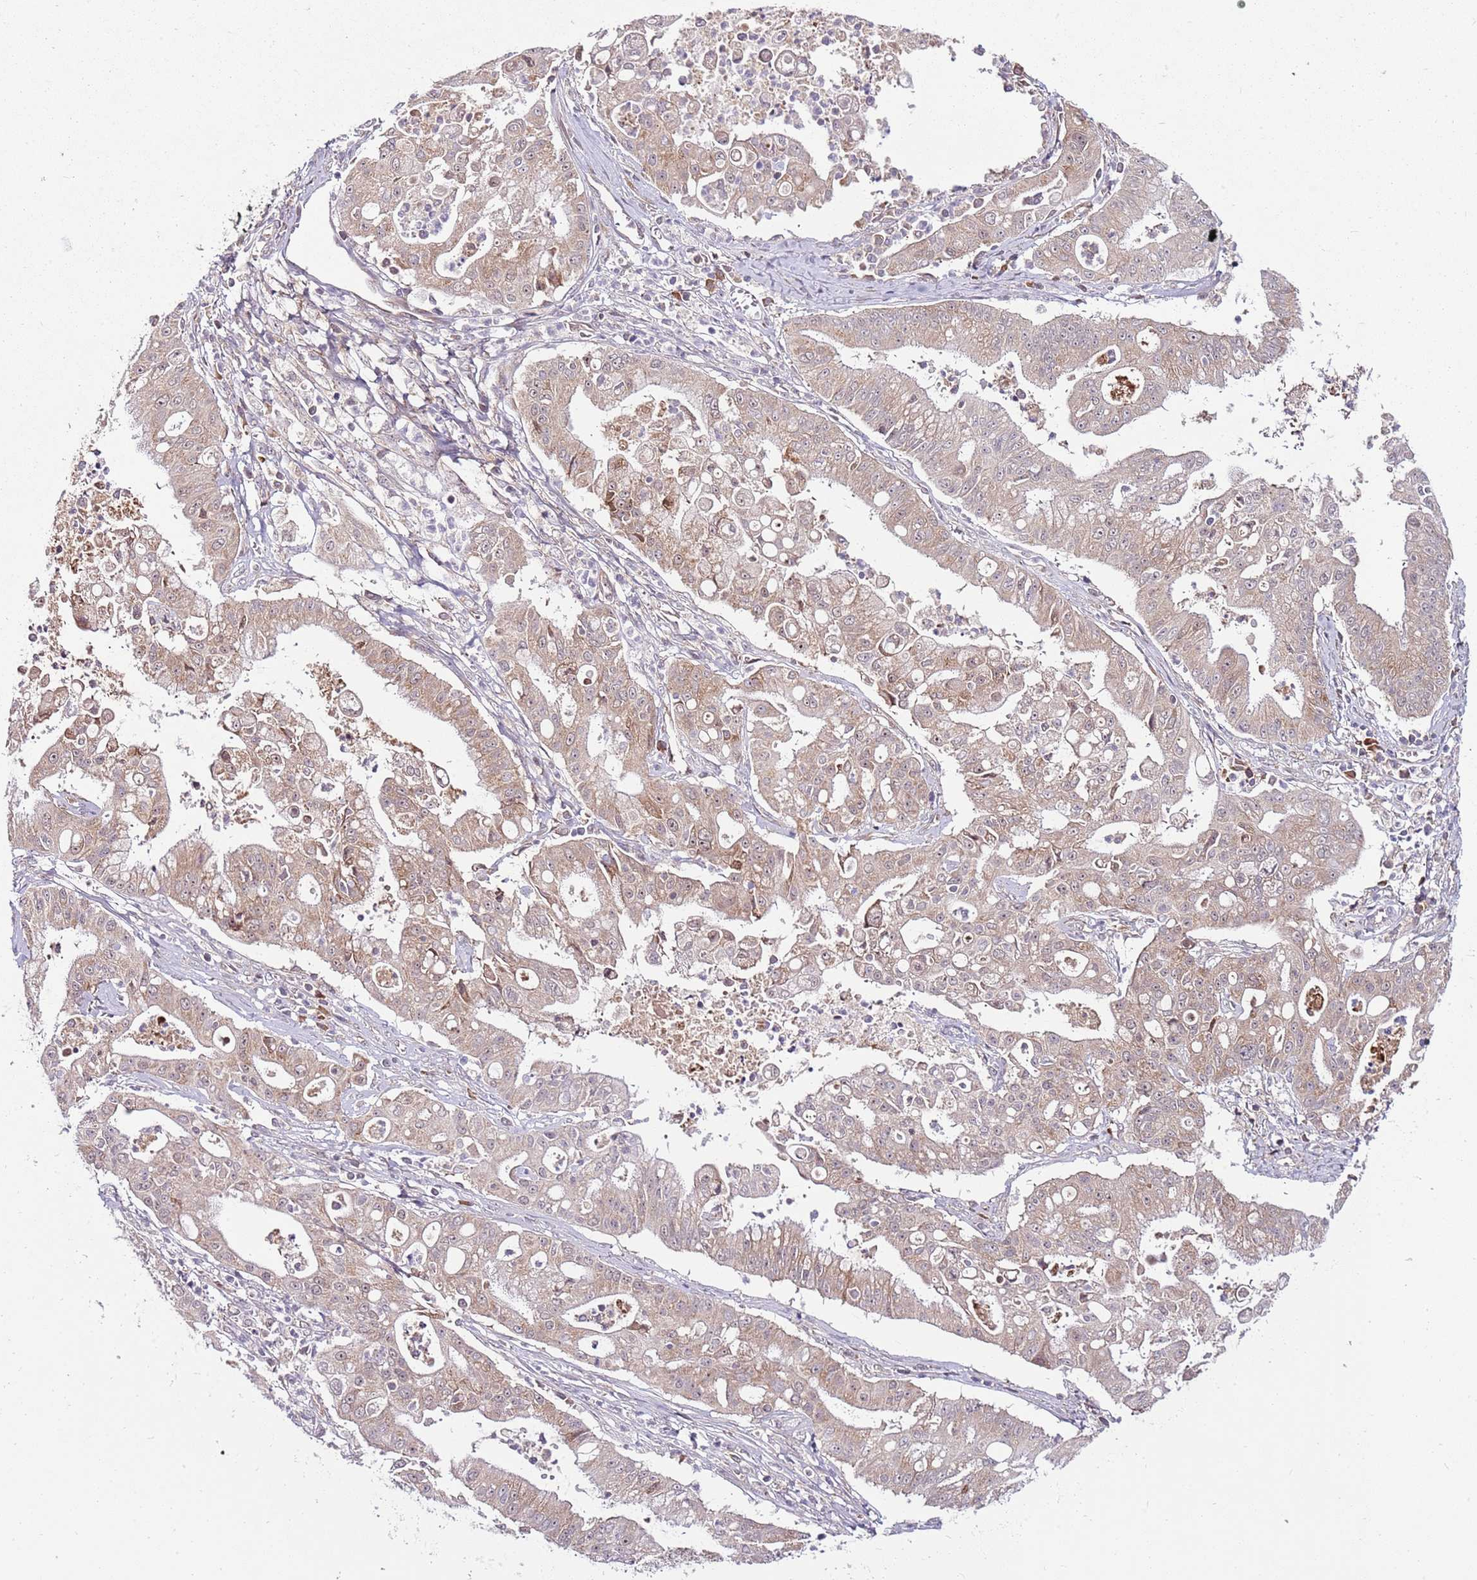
{"staining": {"intensity": "weak", "quantity": ">75%", "location": "cytoplasmic/membranous"}, "tissue": "ovarian cancer", "cell_type": "Tumor cells", "image_type": "cancer", "snomed": [{"axis": "morphology", "description": "Cystadenocarcinoma, mucinous, NOS"}, {"axis": "topography", "description": "Ovary"}], "caption": "Ovarian cancer stained with DAB immunohistochemistry reveals low levels of weak cytoplasmic/membranous expression in about >75% of tumor cells.", "gene": "FBXL22", "patient": {"sex": "female", "age": 70}}